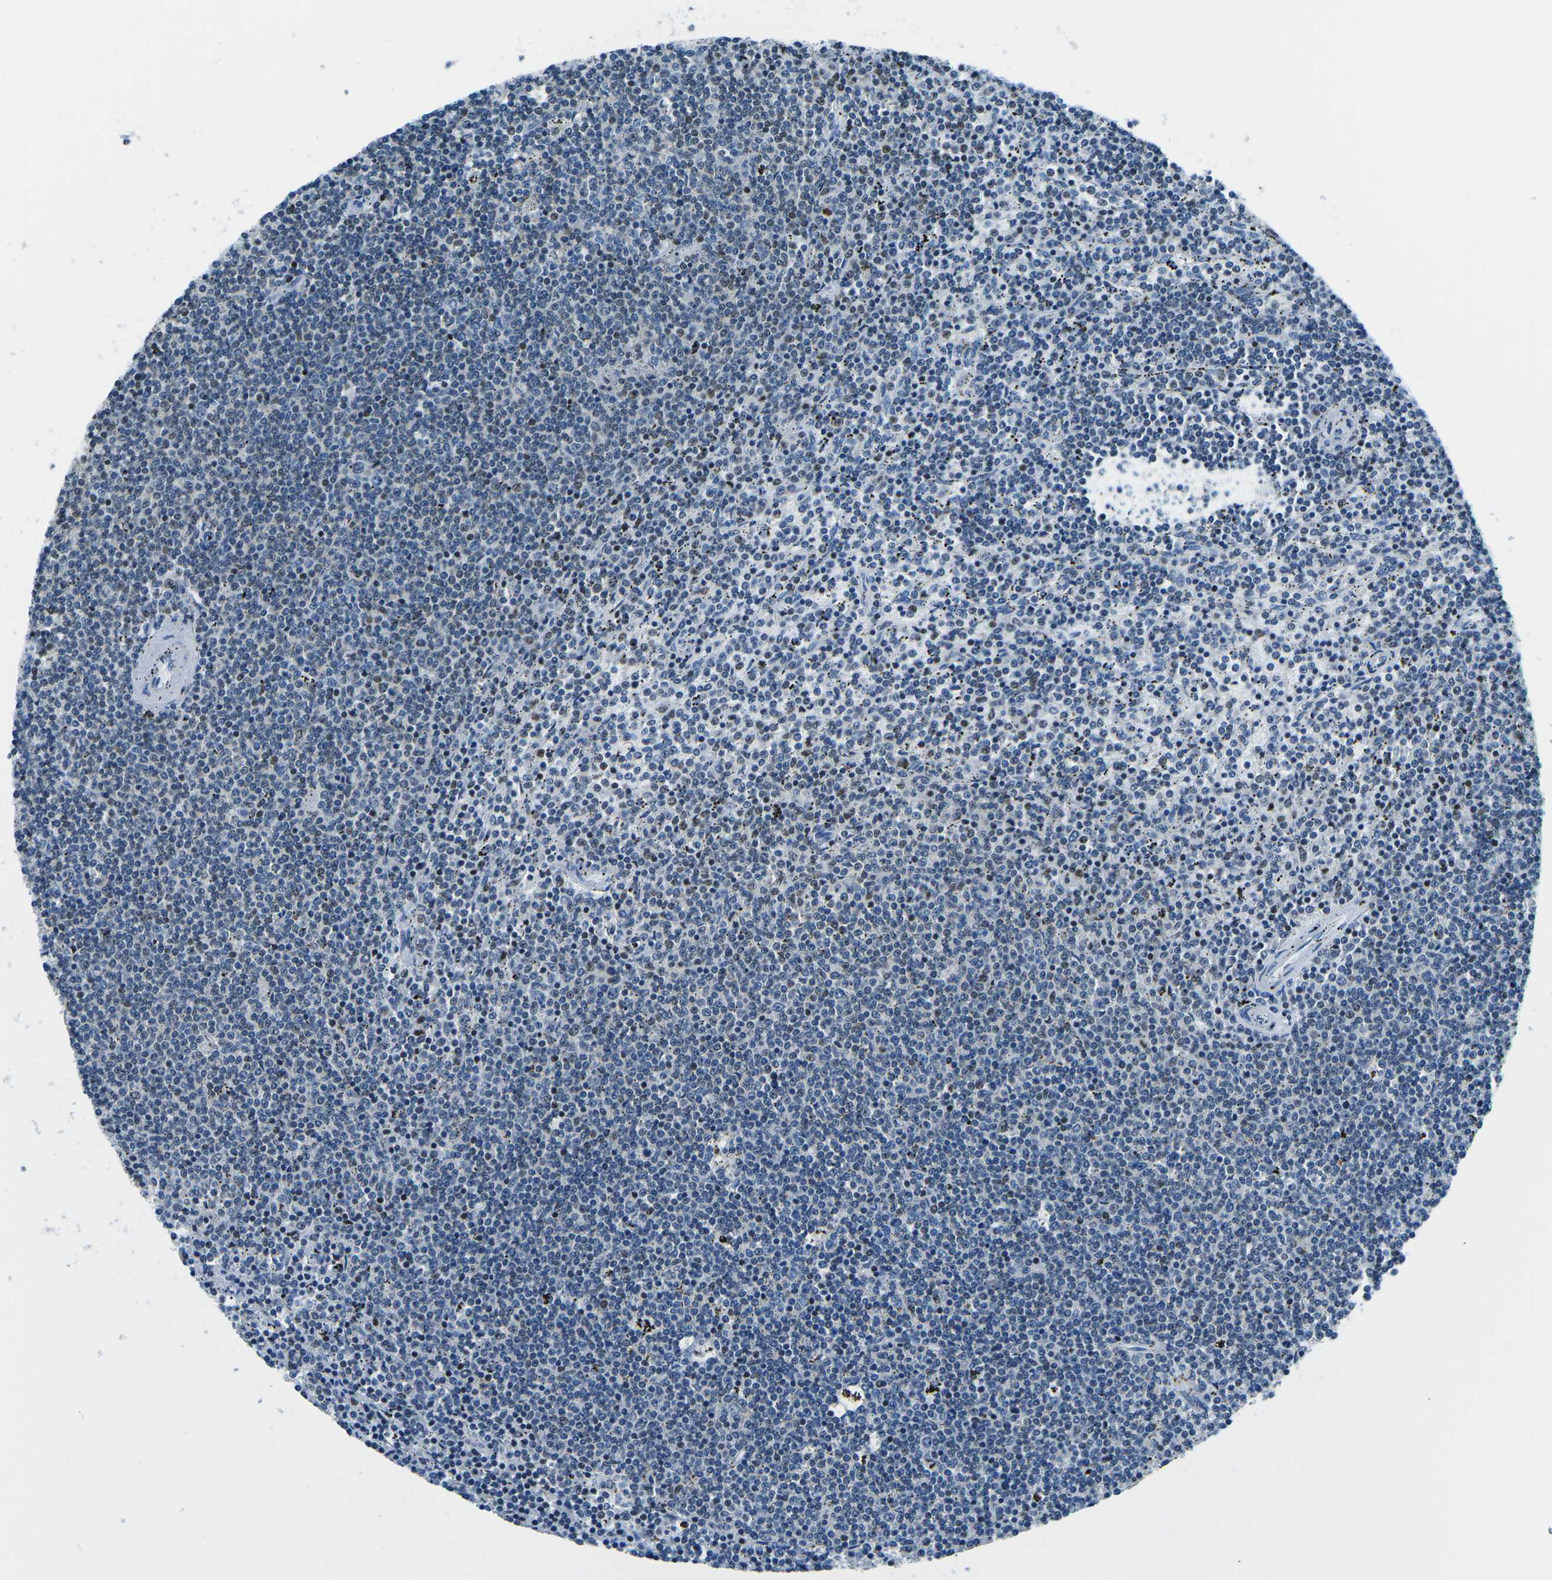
{"staining": {"intensity": "weak", "quantity": "<25%", "location": "nuclear"}, "tissue": "lymphoma", "cell_type": "Tumor cells", "image_type": "cancer", "snomed": [{"axis": "morphology", "description": "Malignant lymphoma, non-Hodgkin's type, Low grade"}, {"axis": "topography", "description": "Spleen"}], "caption": "A photomicrograph of human low-grade malignant lymphoma, non-Hodgkin's type is negative for staining in tumor cells. The staining was performed using DAB to visualize the protein expression in brown, while the nuclei were stained in blue with hematoxylin (Magnification: 20x).", "gene": "CELF2", "patient": {"sex": "female", "age": 50}}